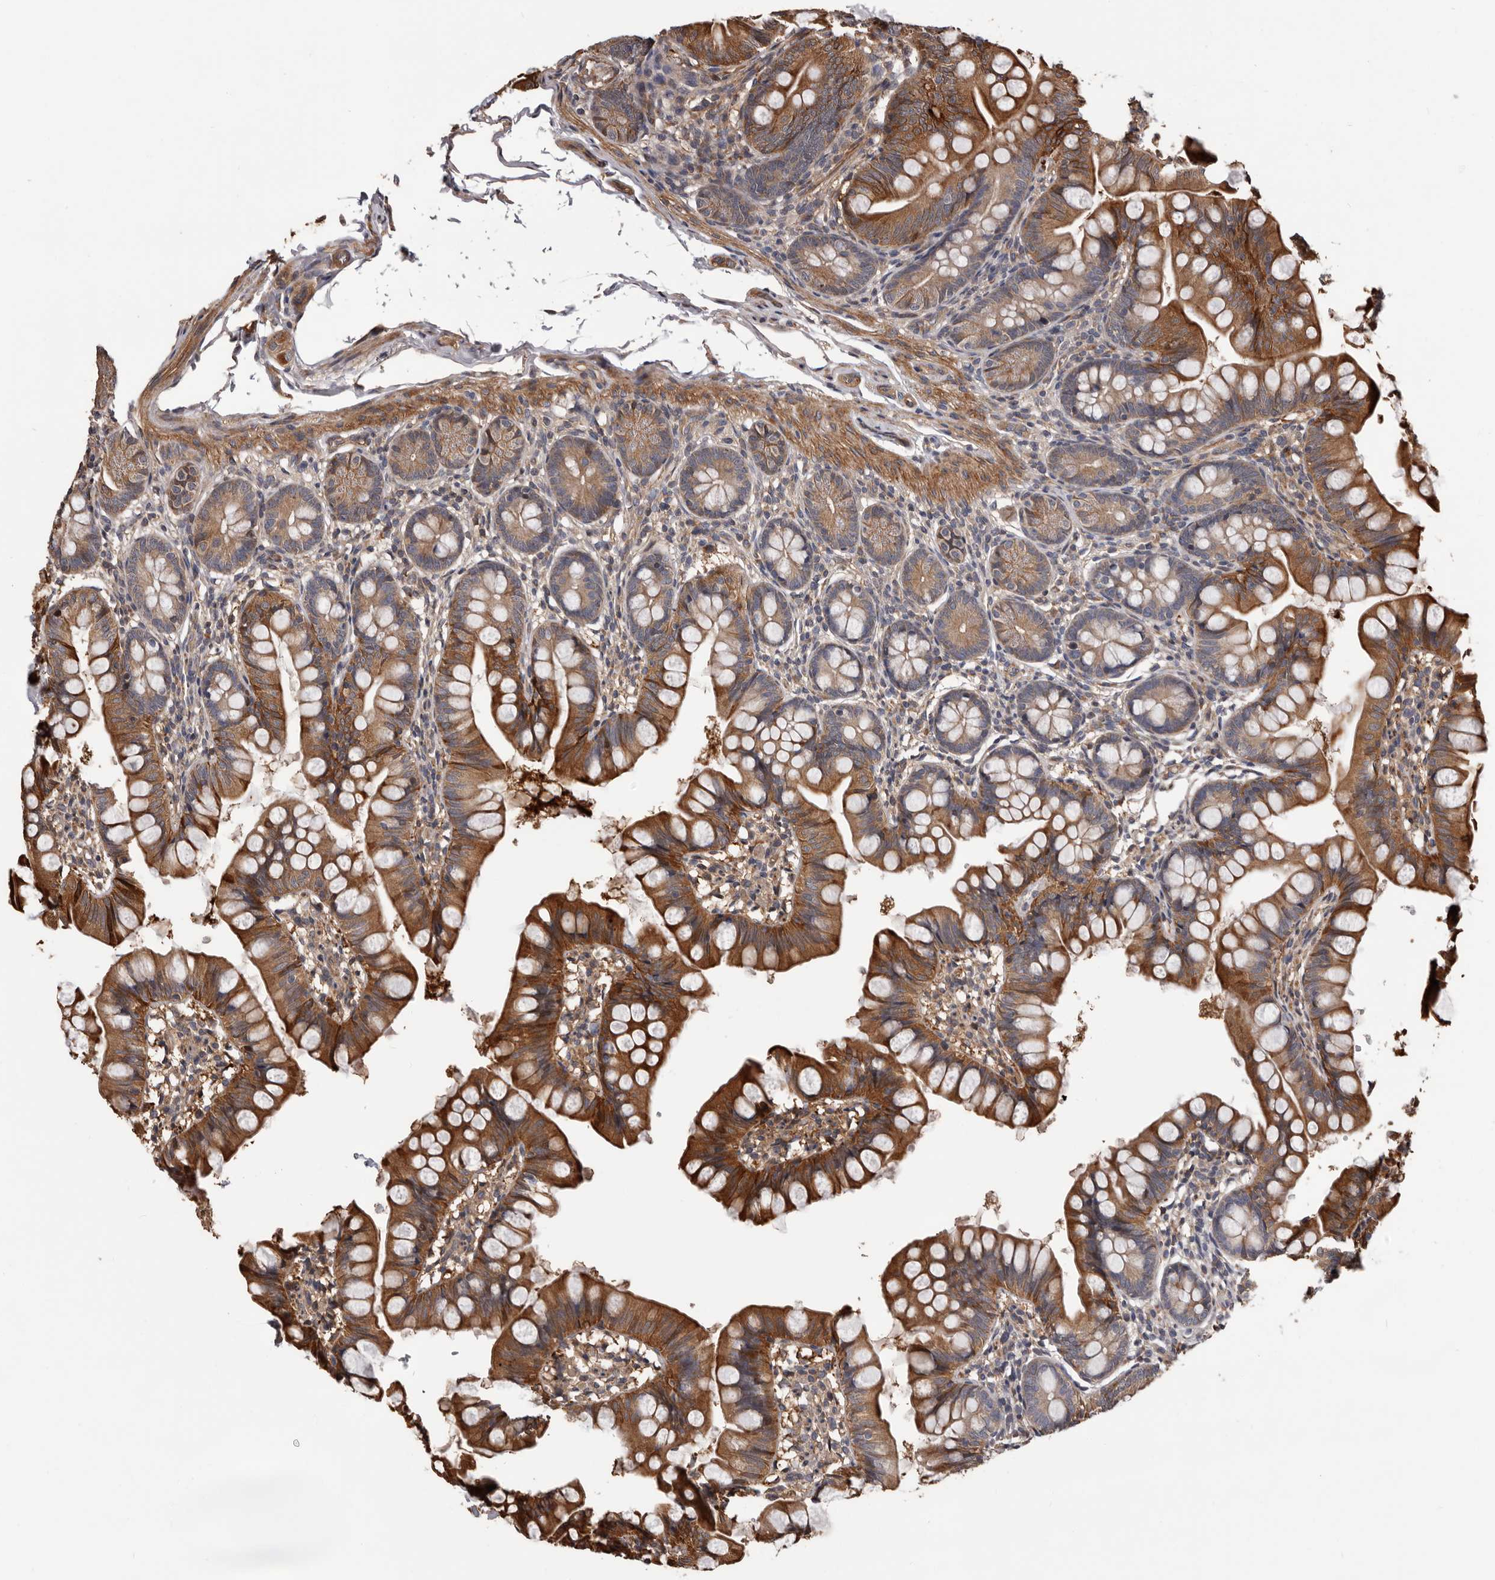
{"staining": {"intensity": "moderate", "quantity": ">75%", "location": "cytoplasmic/membranous"}, "tissue": "small intestine", "cell_type": "Glandular cells", "image_type": "normal", "snomed": [{"axis": "morphology", "description": "Normal tissue, NOS"}, {"axis": "topography", "description": "Small intestine"}], "caption": "A medium amount of moderate cytoplasmic/membranous expression is seen in approximately >75% of glandular cells in unremarkable small intestine.", "gene": "ADAMTS2", "patient": {"sex": "male", "age": 7}}